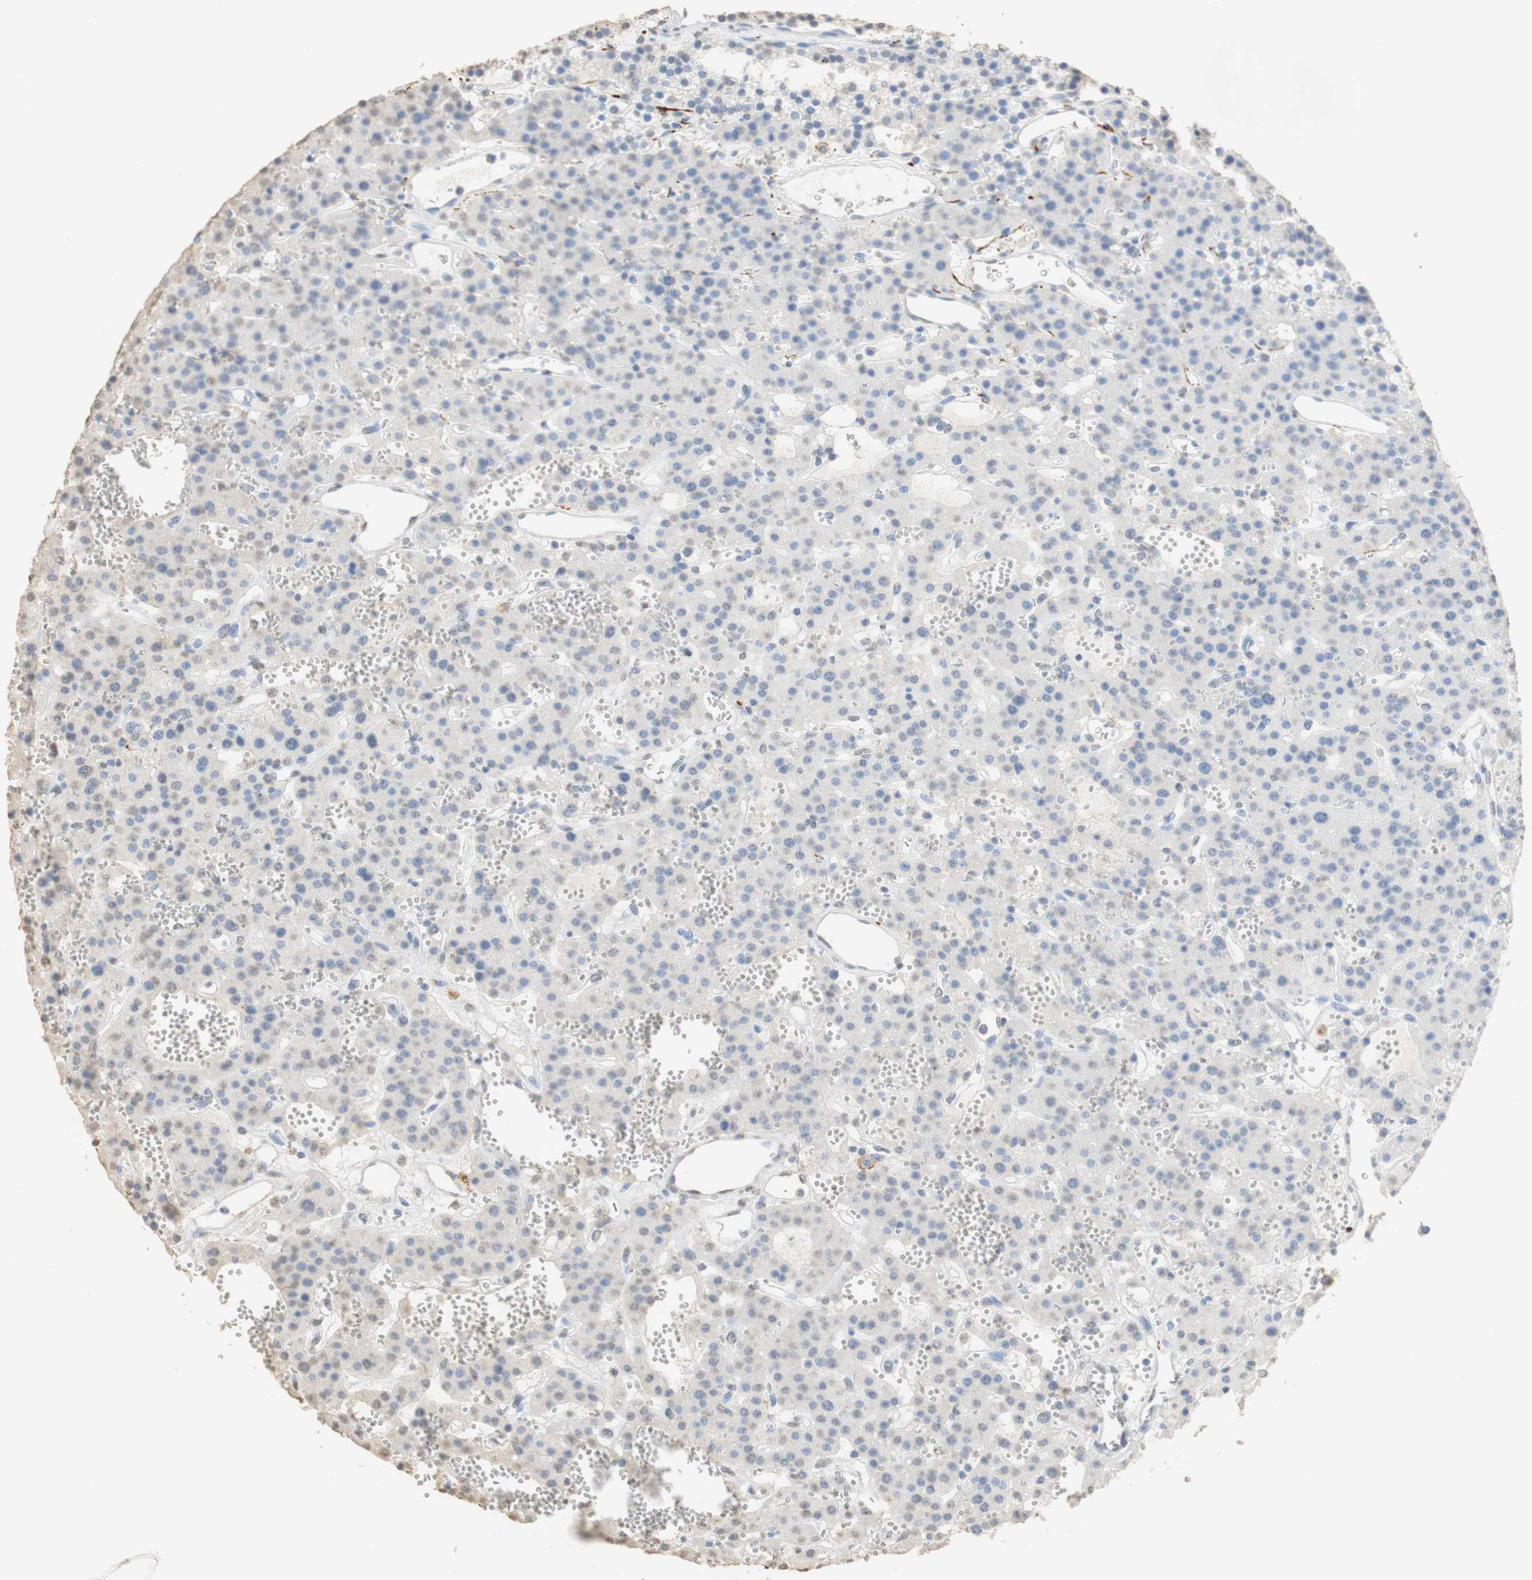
{"staining": {"intensity": "weak", "quantity": "<25%", "location": "nuclear"}, "tissue": "parathyroid gland", "cell_type": "Glandular cells", "image_type": "normal", "snomed": [{"axis": "morphology", "description": "Normal tissue, NOS"}, {"axis": "morphology", "description": "Adenoma, NOS"}, {"axis": "topography", "description": "Parathyroid gland"}], "caption": "The histopathology image exhibits no significant expression in glandular cells of parathyroid gland. (DAB (3,3'-diaminobenzidine) immunohistochemistry (IHC) visualized using brightfield microscopy, high magnification).", "gene": "L1CAM", "patient": {"sex": "female", "age": 81}}